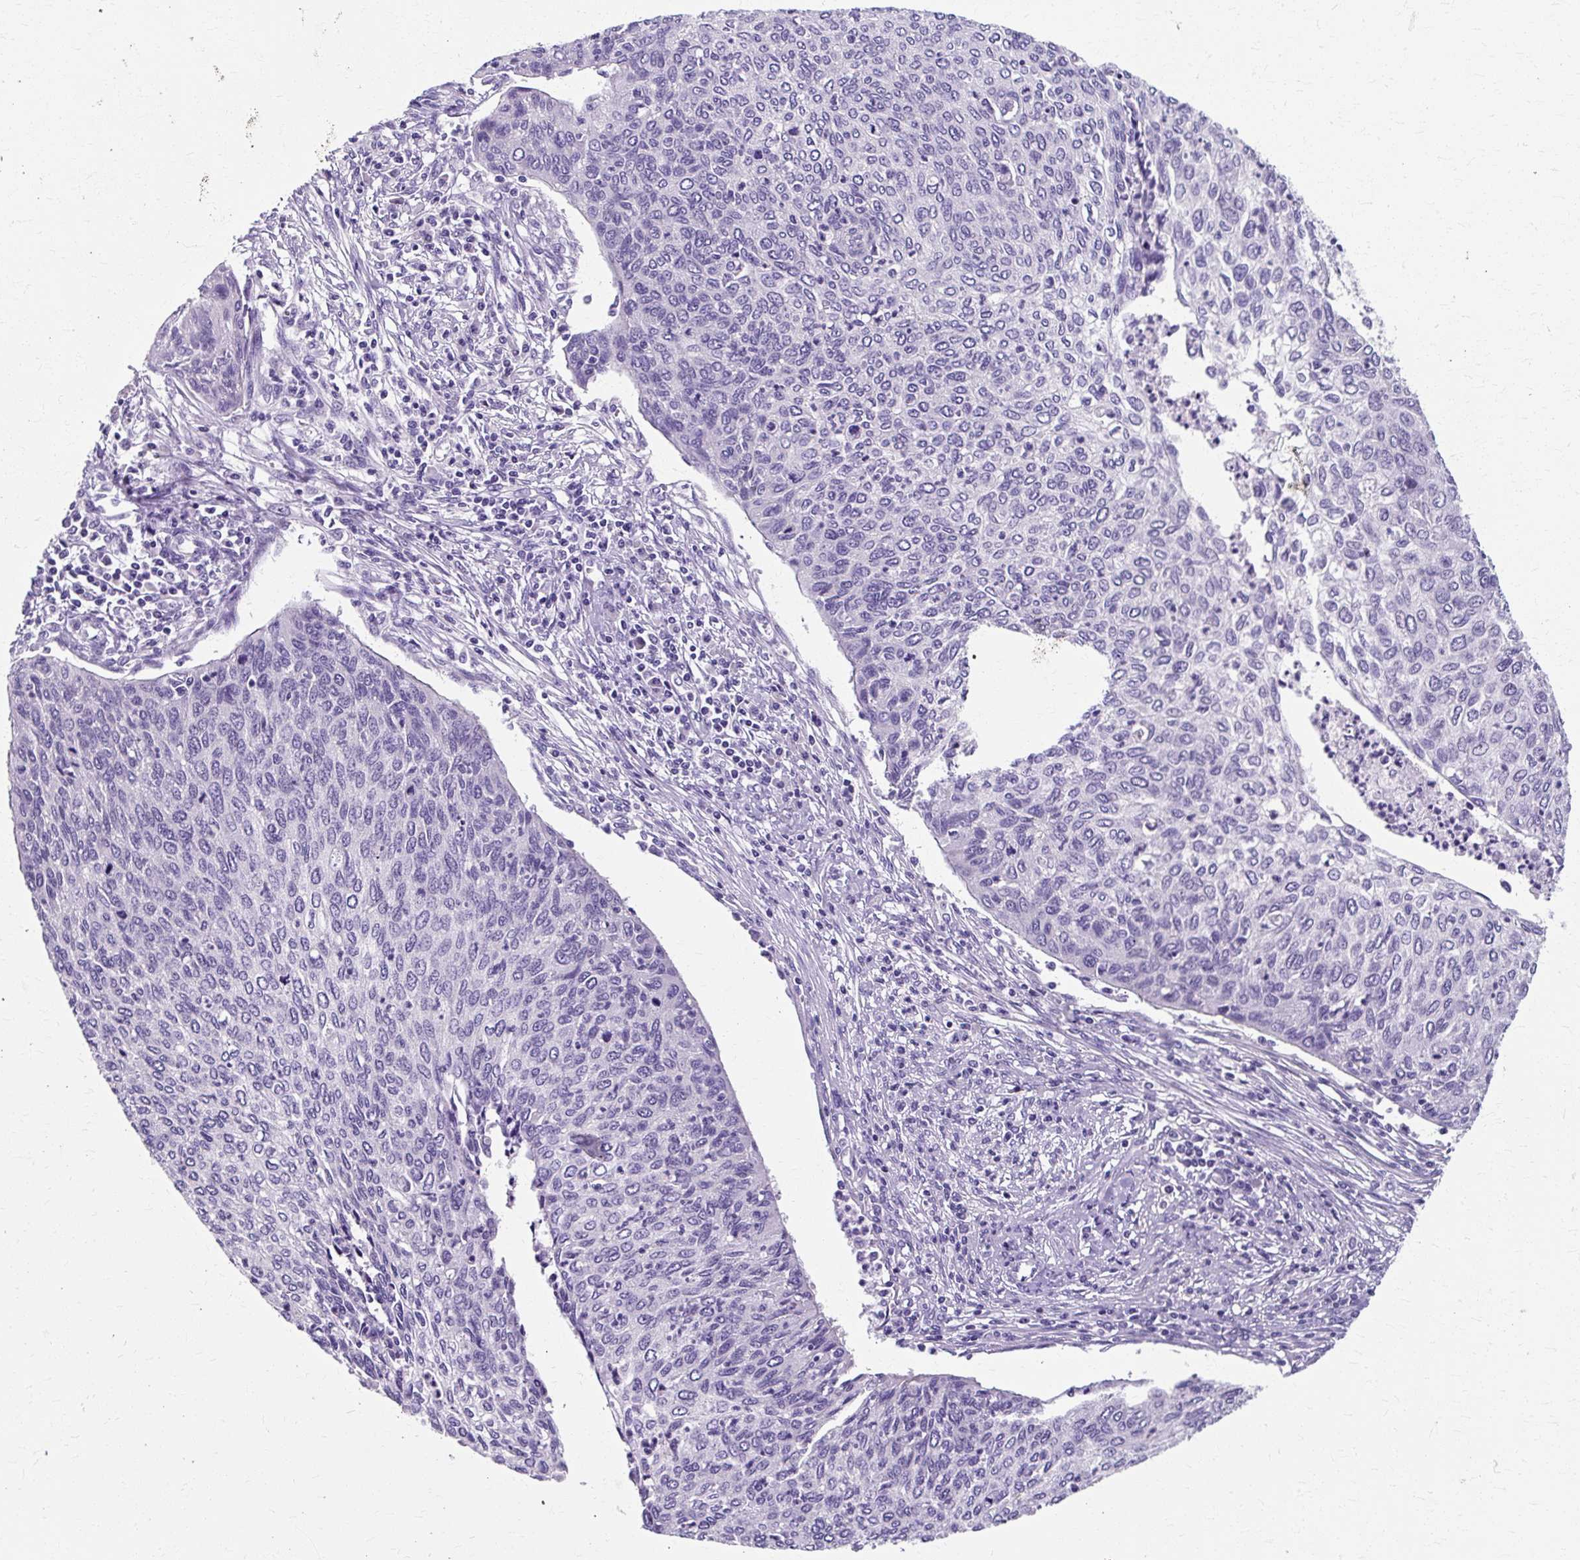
{"staining": {"intensity": "negative", "quantity": "none", "location": "none"}, "tissue": "cervical cancer", "cell_type": "Tumor cells", "image_type": "cancer", "snomed": [{"axis": "morphology", "description": "Squamous cell carcinoma, NOS"}, {"axis": "topography", "description": "Cervix"}], "caption": "Protein analysis of cervical squamous cell carcinoma shows no significant staining in tumor cells.", "gene": "ZNF555", "patient": {"sex": "female", "age": 38}}